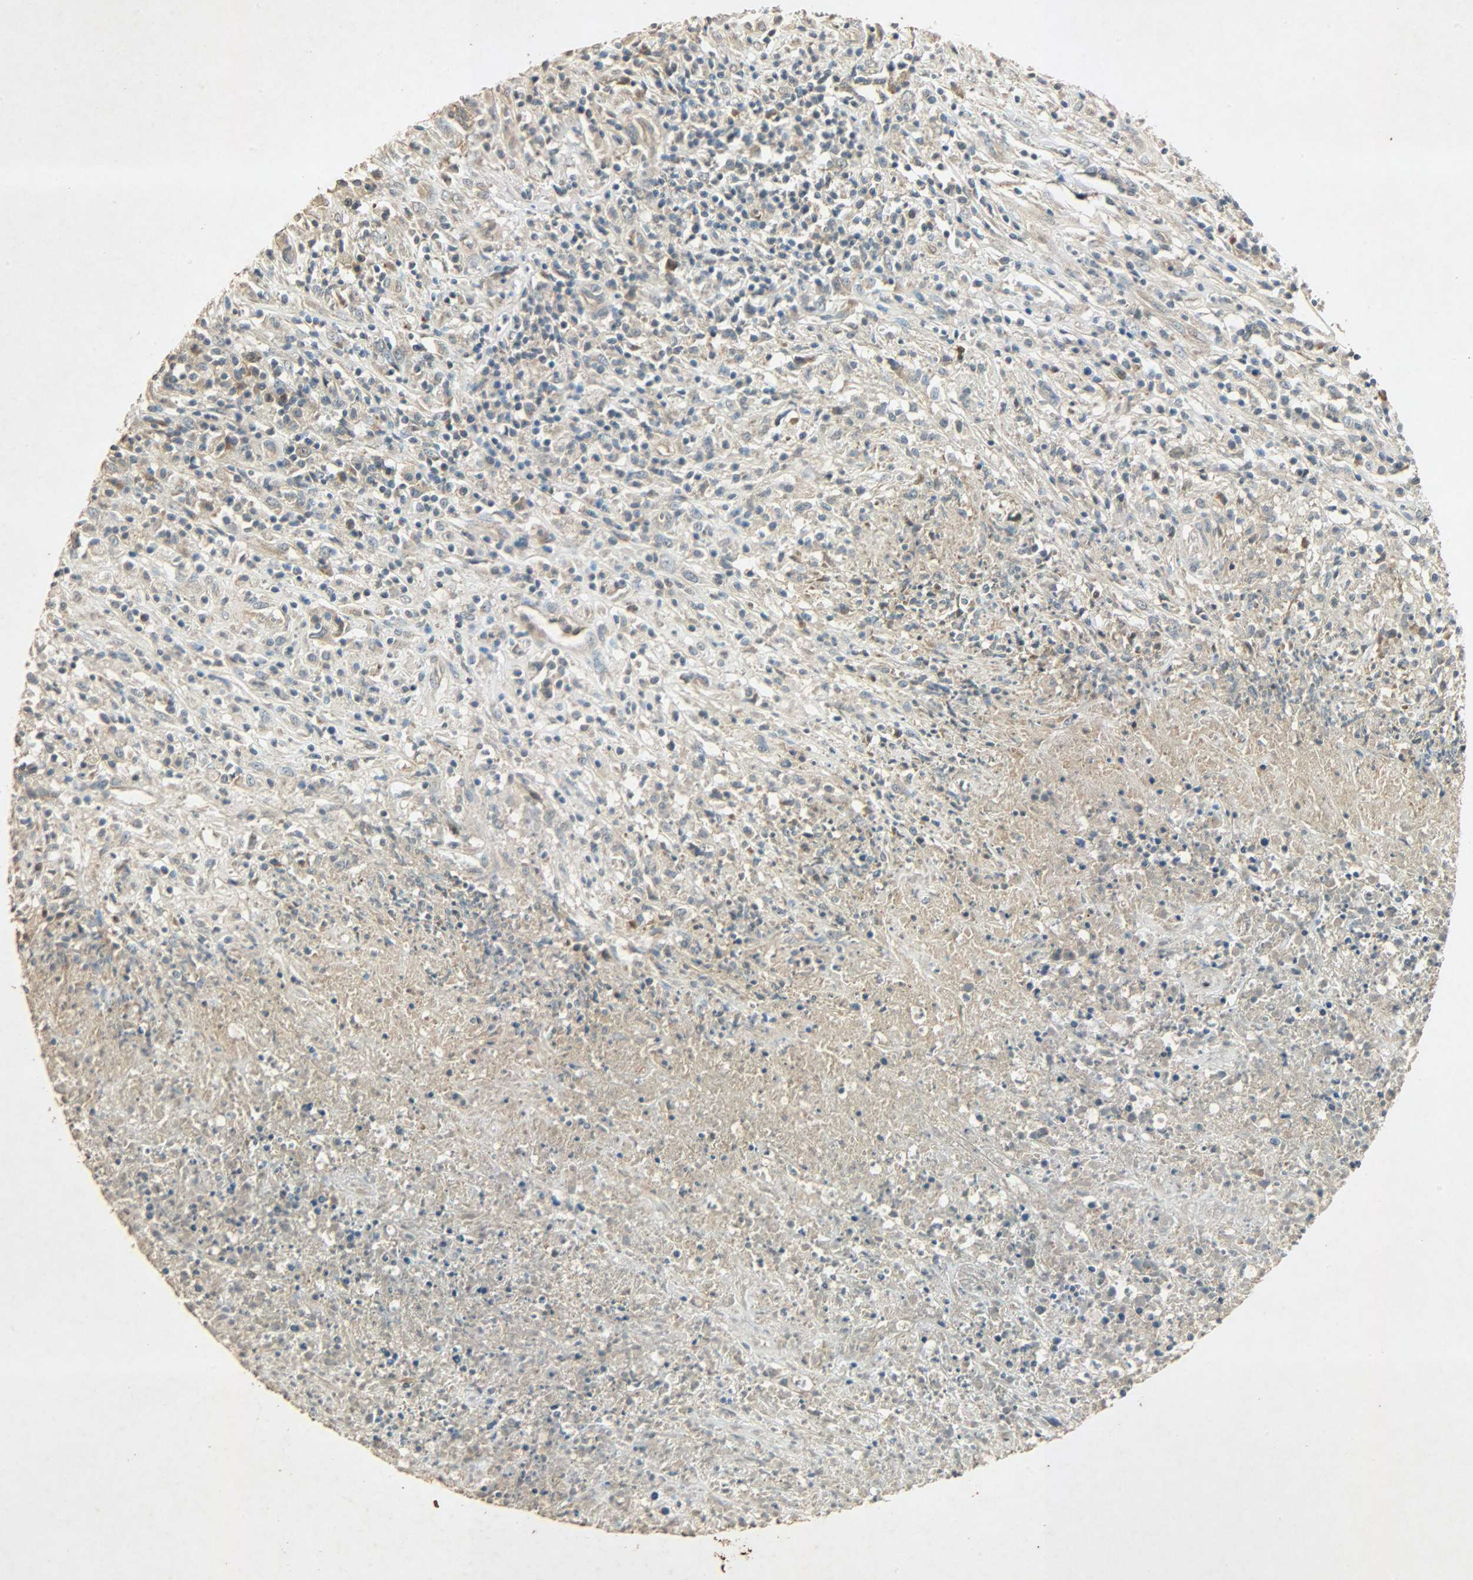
{"staining": {"intensity": "weak", "quantity": ">75%", "location": "cytoplasmic/membranous"}, "tissue": "lymphoma", "cell_type": "Tumor cells", "image_type": "cancer", "snomed": [{"axis": "morphology", "description": "Malignant lymphoma, non-Hodgkin's type, High grade"}, {"axis": "topography", "description": "Lymph node"}], "caption": "Weak cytoplasmic/membranous staining for a protein is appreciated in approximately >75% of tumor cells of high-grade malignant lymphoma, non-Hodgkin's type using immunohistochemistry.", "gene": "ATP2B1", "patient": {"sex": "female", "age": 84}}